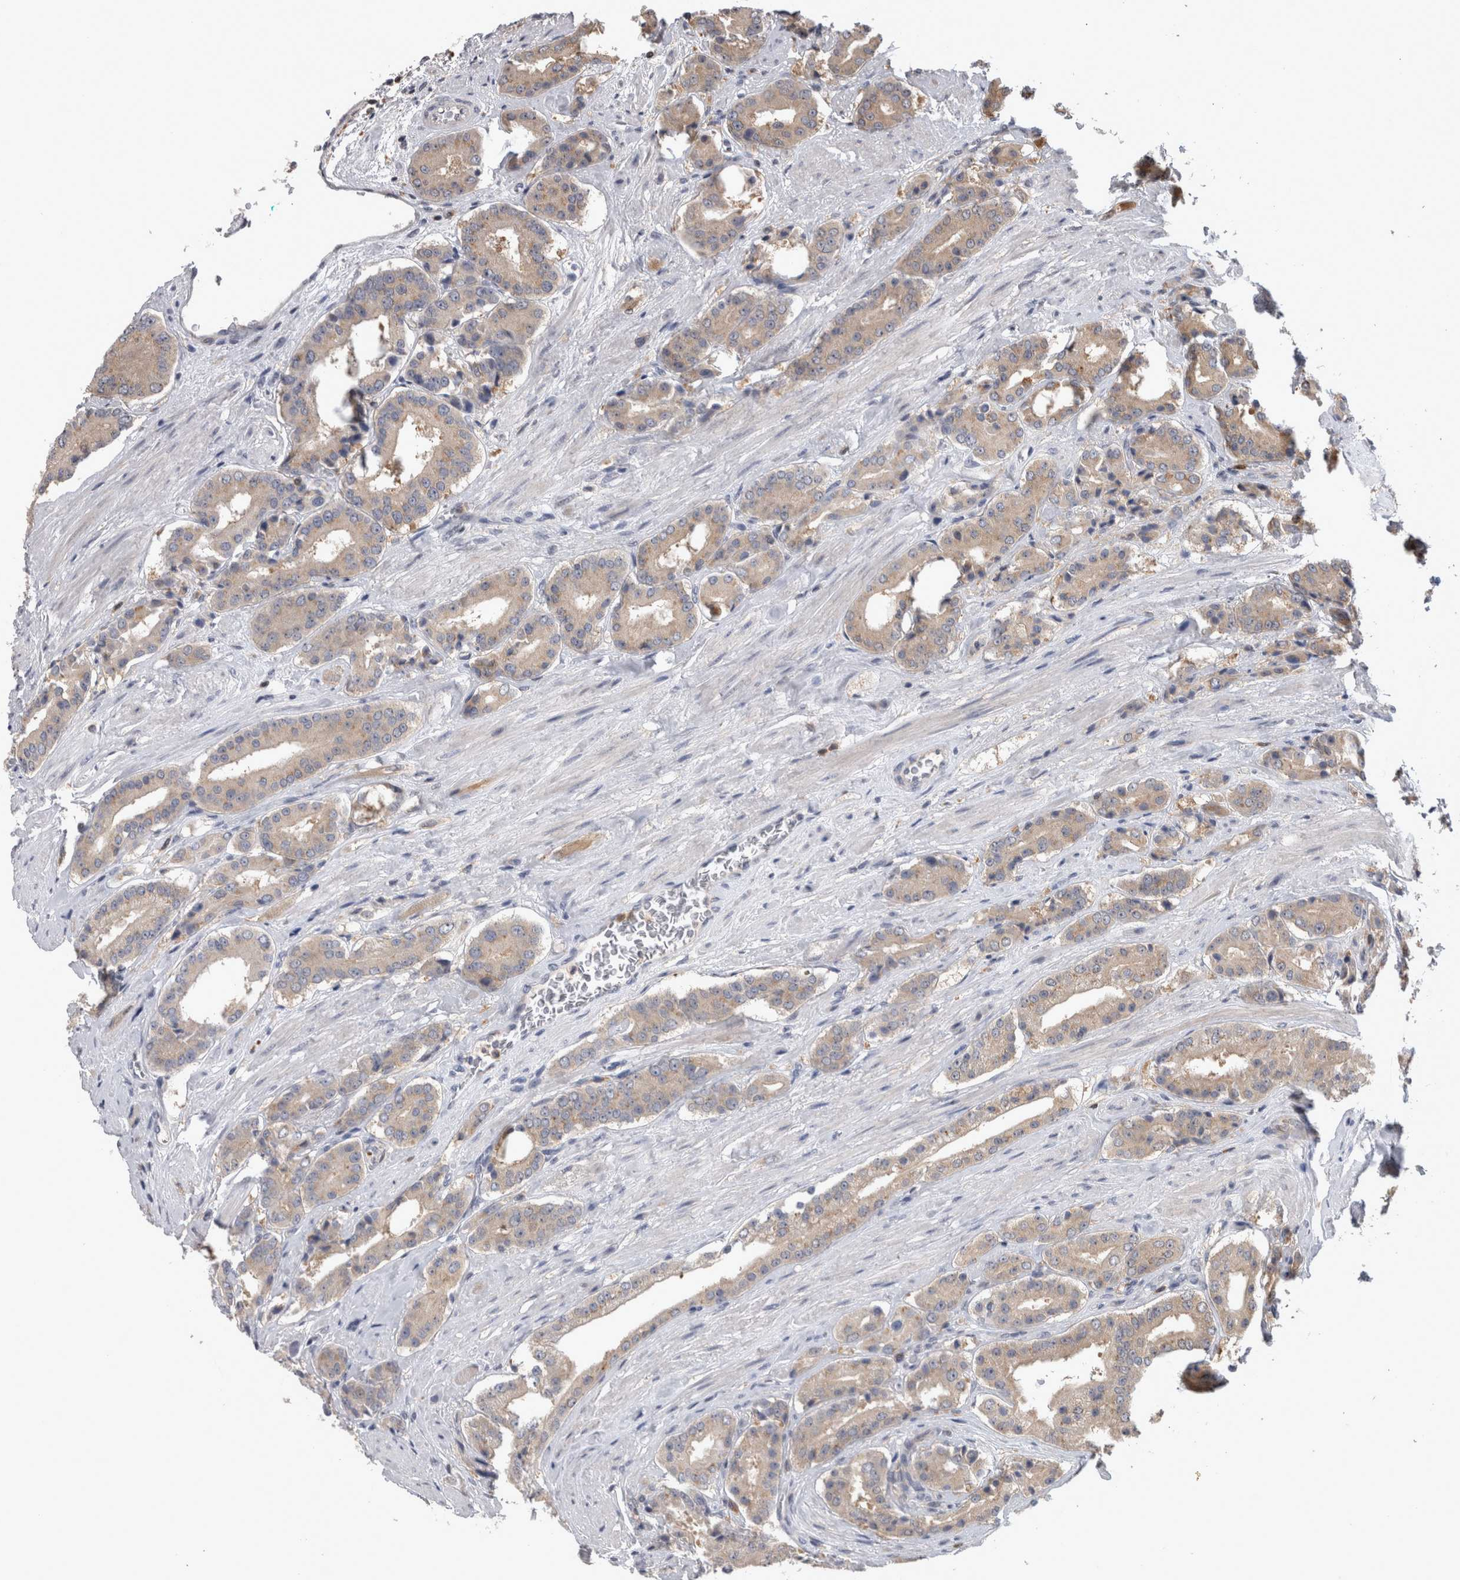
{"staining": {"intensity": "weak", "quantity": ">75%", "location": "cytoplasmic/membranous"}, "tissue": "prostate cancer", "cell_type": "Tumor cells", "image_type": "cancer", "snomed": [{"axis": "morphology", "description": "Adenocarcinoma, High grade"}, {"axis": "topography", "description": "Prostate"}], "caption": "Protein positivity by immunohistochemistry shows weak cytoplasmic/membranous staining in about >75% of tumor cells in prostate cancer.", "gene": "USH1G", "patient": {"sex": "male", "age": 71}}